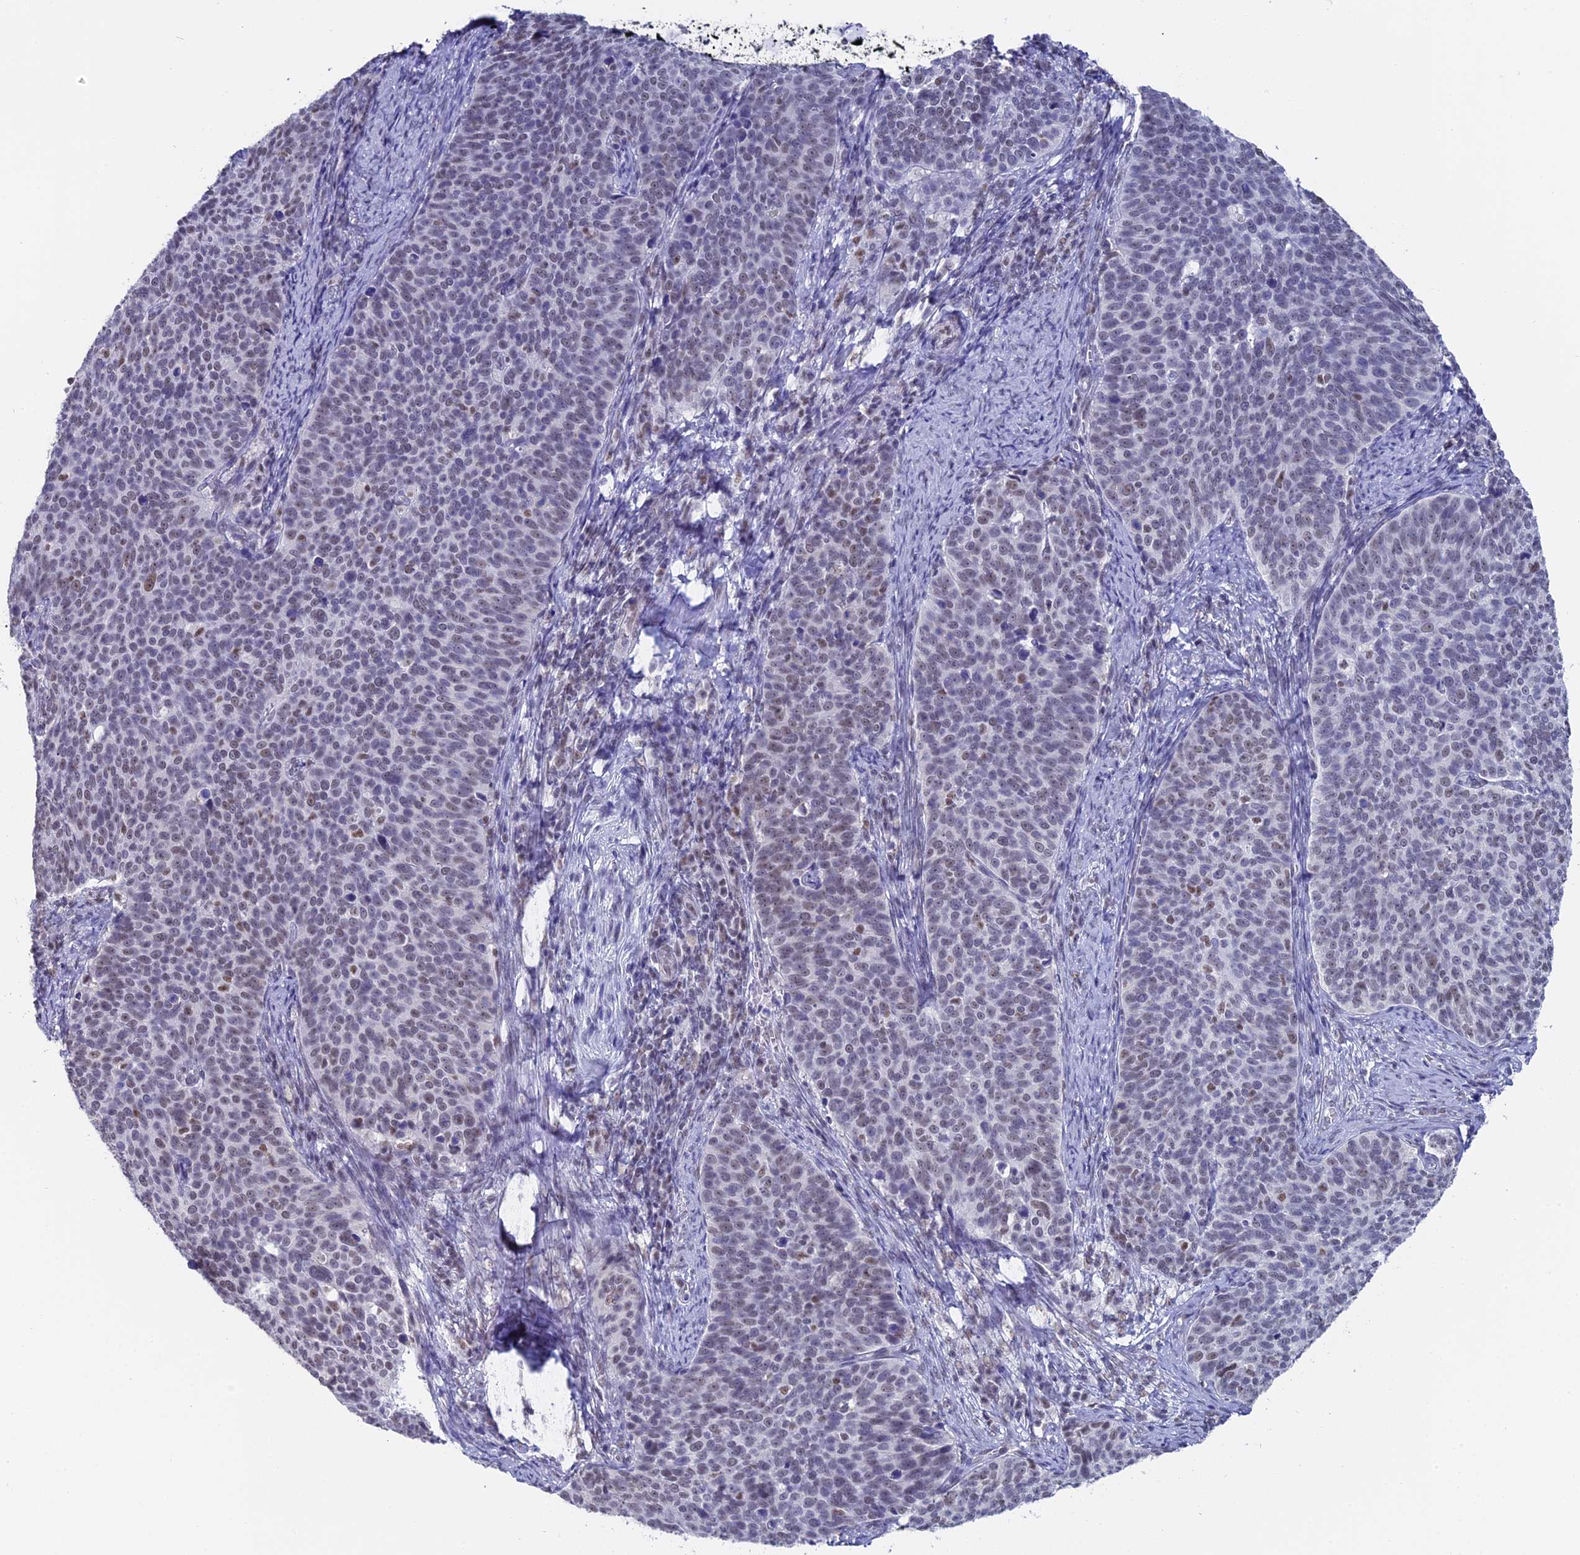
{"staining": {"intensity": "moderate", "quantity": "<25%", "location": "nuclear"}, "tissue": "cervical cancer", "cell_type": "Tumor cells", "image_type": "cancer", "snomed": [{"axis": "morphology", "description": "Normal tissue, NOS"}, {"axis": "morphology", "description": "Squamous cell carcinoma, NOS"}, {"axis": "topography", "description": "Cervix"}], "caption": "This is an image of IHC staining of cervical squamous cell carcinoma, which shows moderate positivity in the nuclear of tumor cells.", "gene": "CD2BP2", "patient": {"sex": "female", "age": 39}}